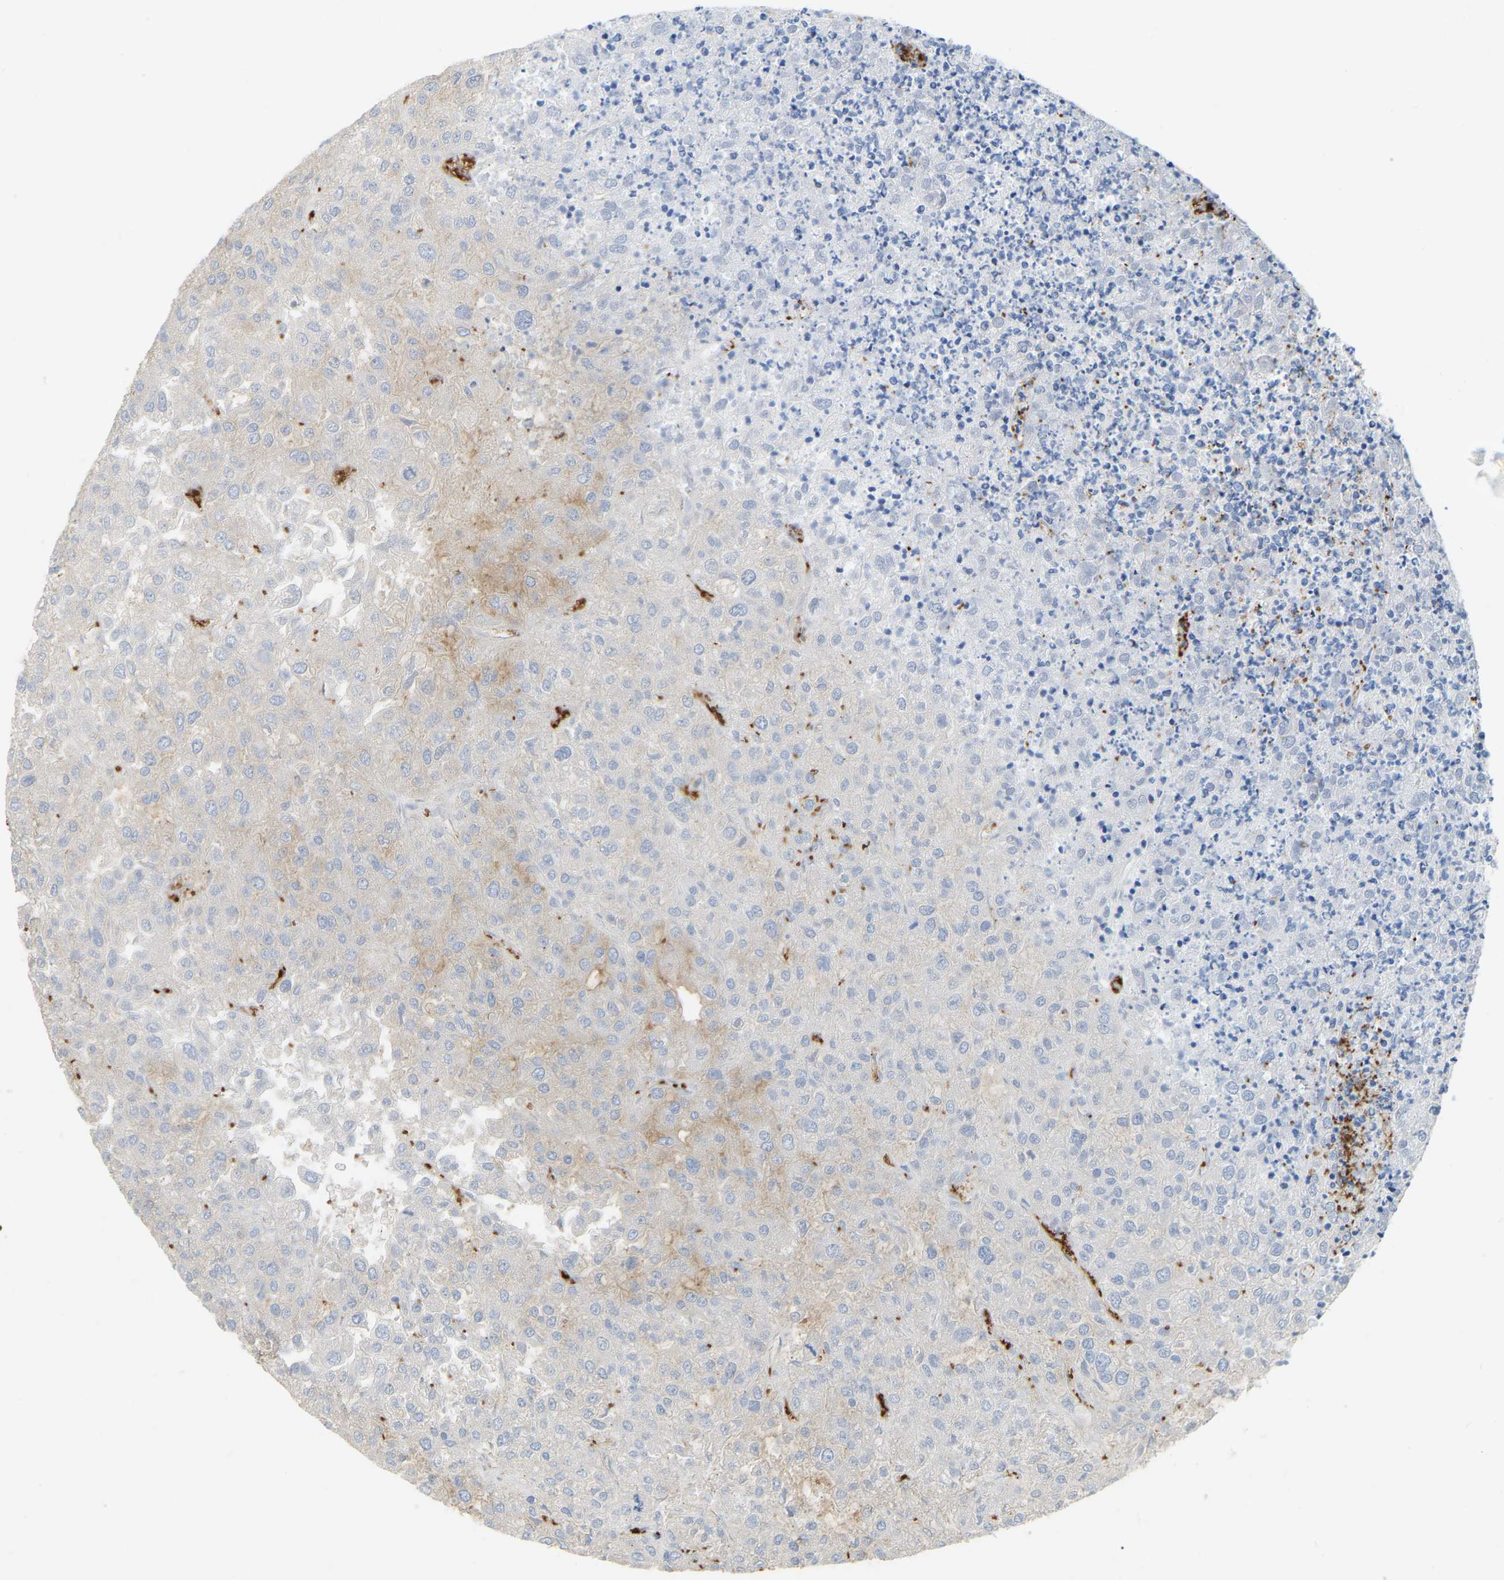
{"staining": {"intensity": "moderate", "quantity": "<25%", "location": "cytoplasmic/membranous"}, "tissue": "renal cancer", "cell_type": "Tumor cells", "image_type": "cancer", "snomed": [{"axis": "morphology", "description": "Adenocarcinoma, NOS"}, {"axis": "topography", "description": "Kidney"}], "caption": "Protein staining shows moderate cytoplasmic/membranous expression in approximately <25% of tumor cells in adenocarcinoma (renal). (DAB (3,3'-diaminobenzidine) IHC, brown staining for protein, blue staining for nuclei).", "gene": "CFAP298", "patient": {"sex": "female", "age": 54}}